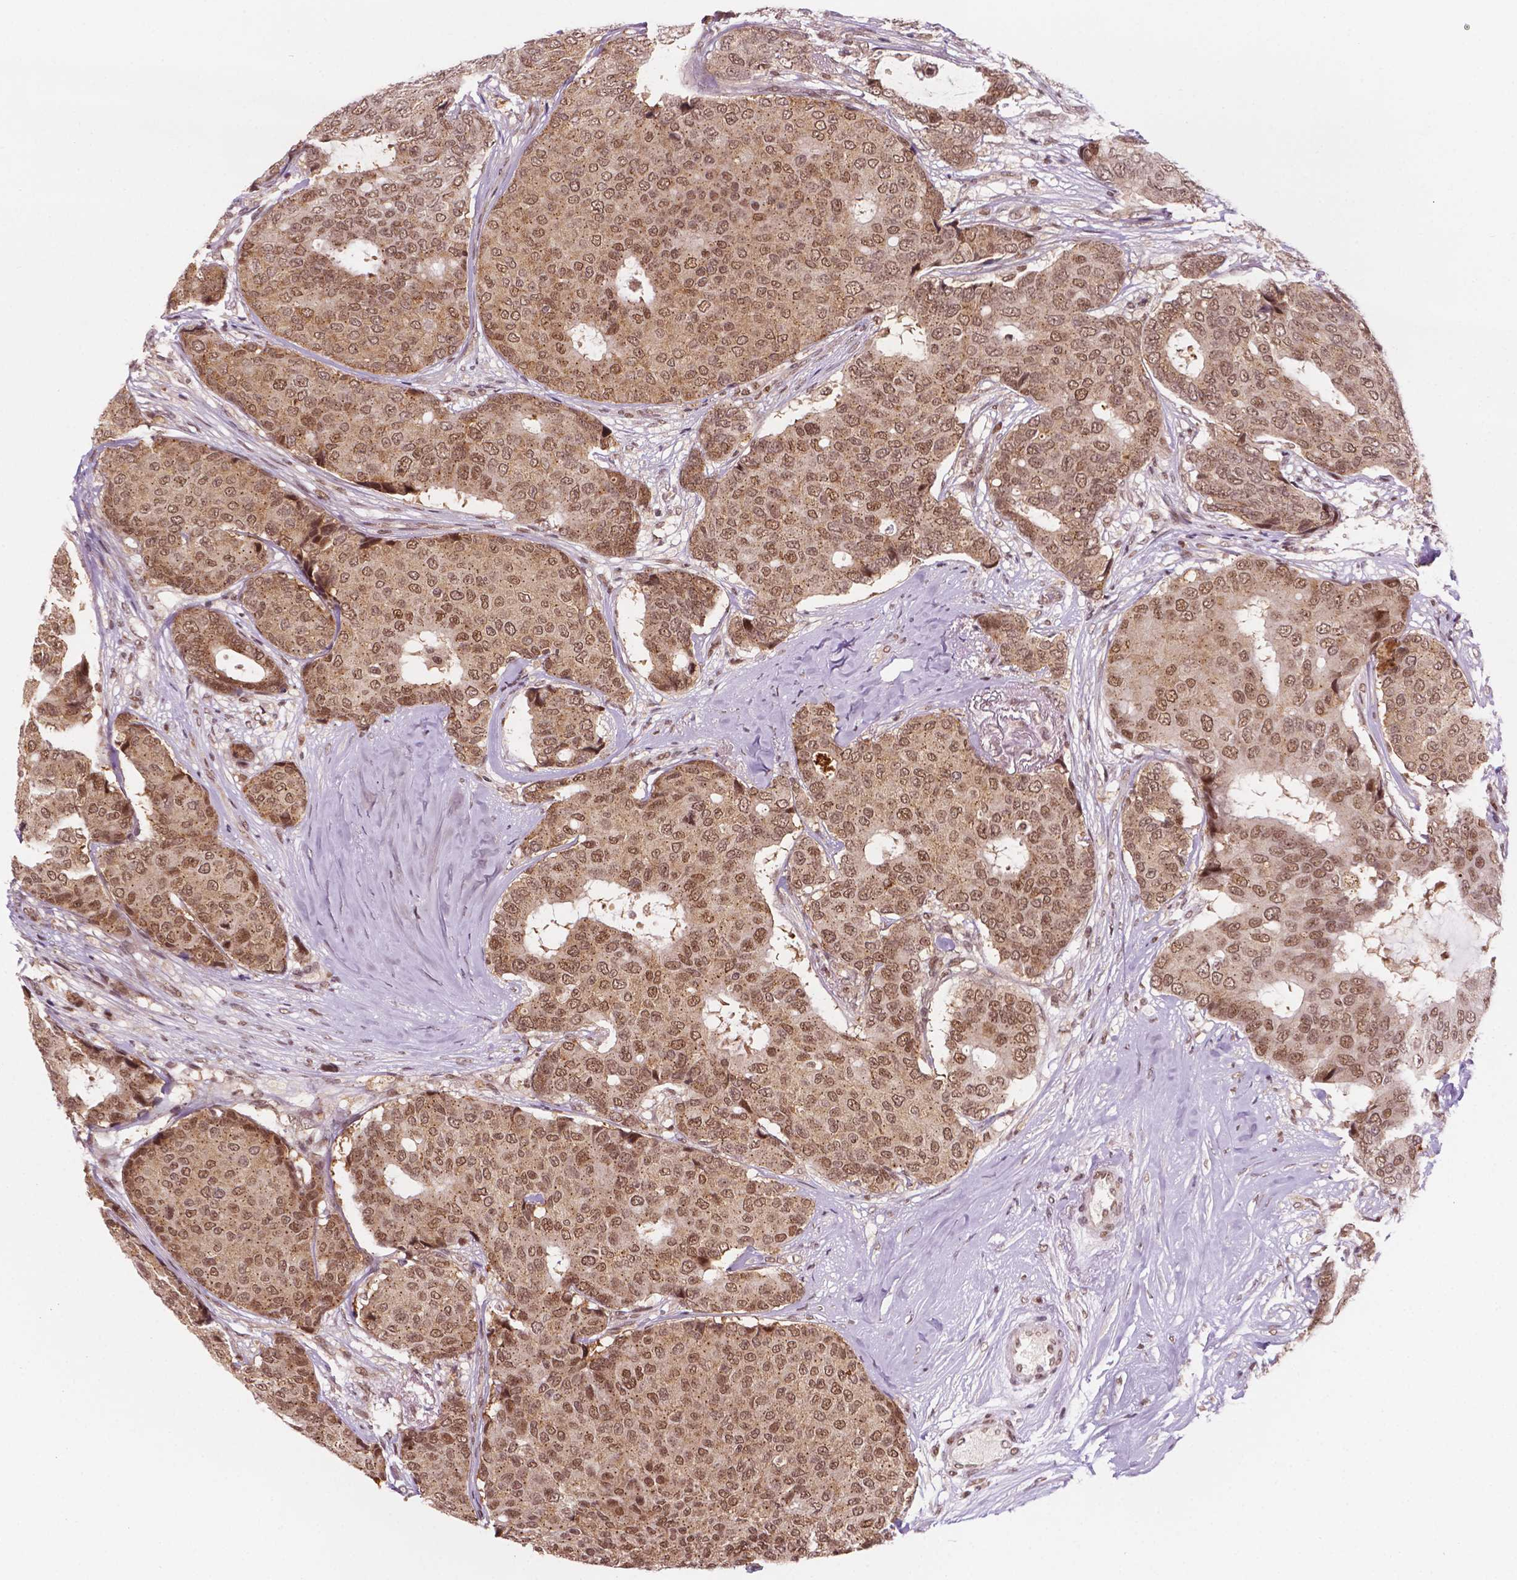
{"staining": {"intensity": "moderate", "quantity": ">75%", "location": "cytoplasmic/membranous,nuclear"}, "tissue": "breast cancer", "cell_type": "Tumor cells", "image_type": "cancer", "snomed": [{"axis": "morphology", "description": "Duct carcinoma"}, {"axis": "topography", "description": "Breast"}], "caption": "A brown stain labels moderate cytoplasmic/membranous and nuclear staining of a protein in breast cancer tumor cells.", "gene": "PER2", "patient": {"sex": "female", "age": 75}}